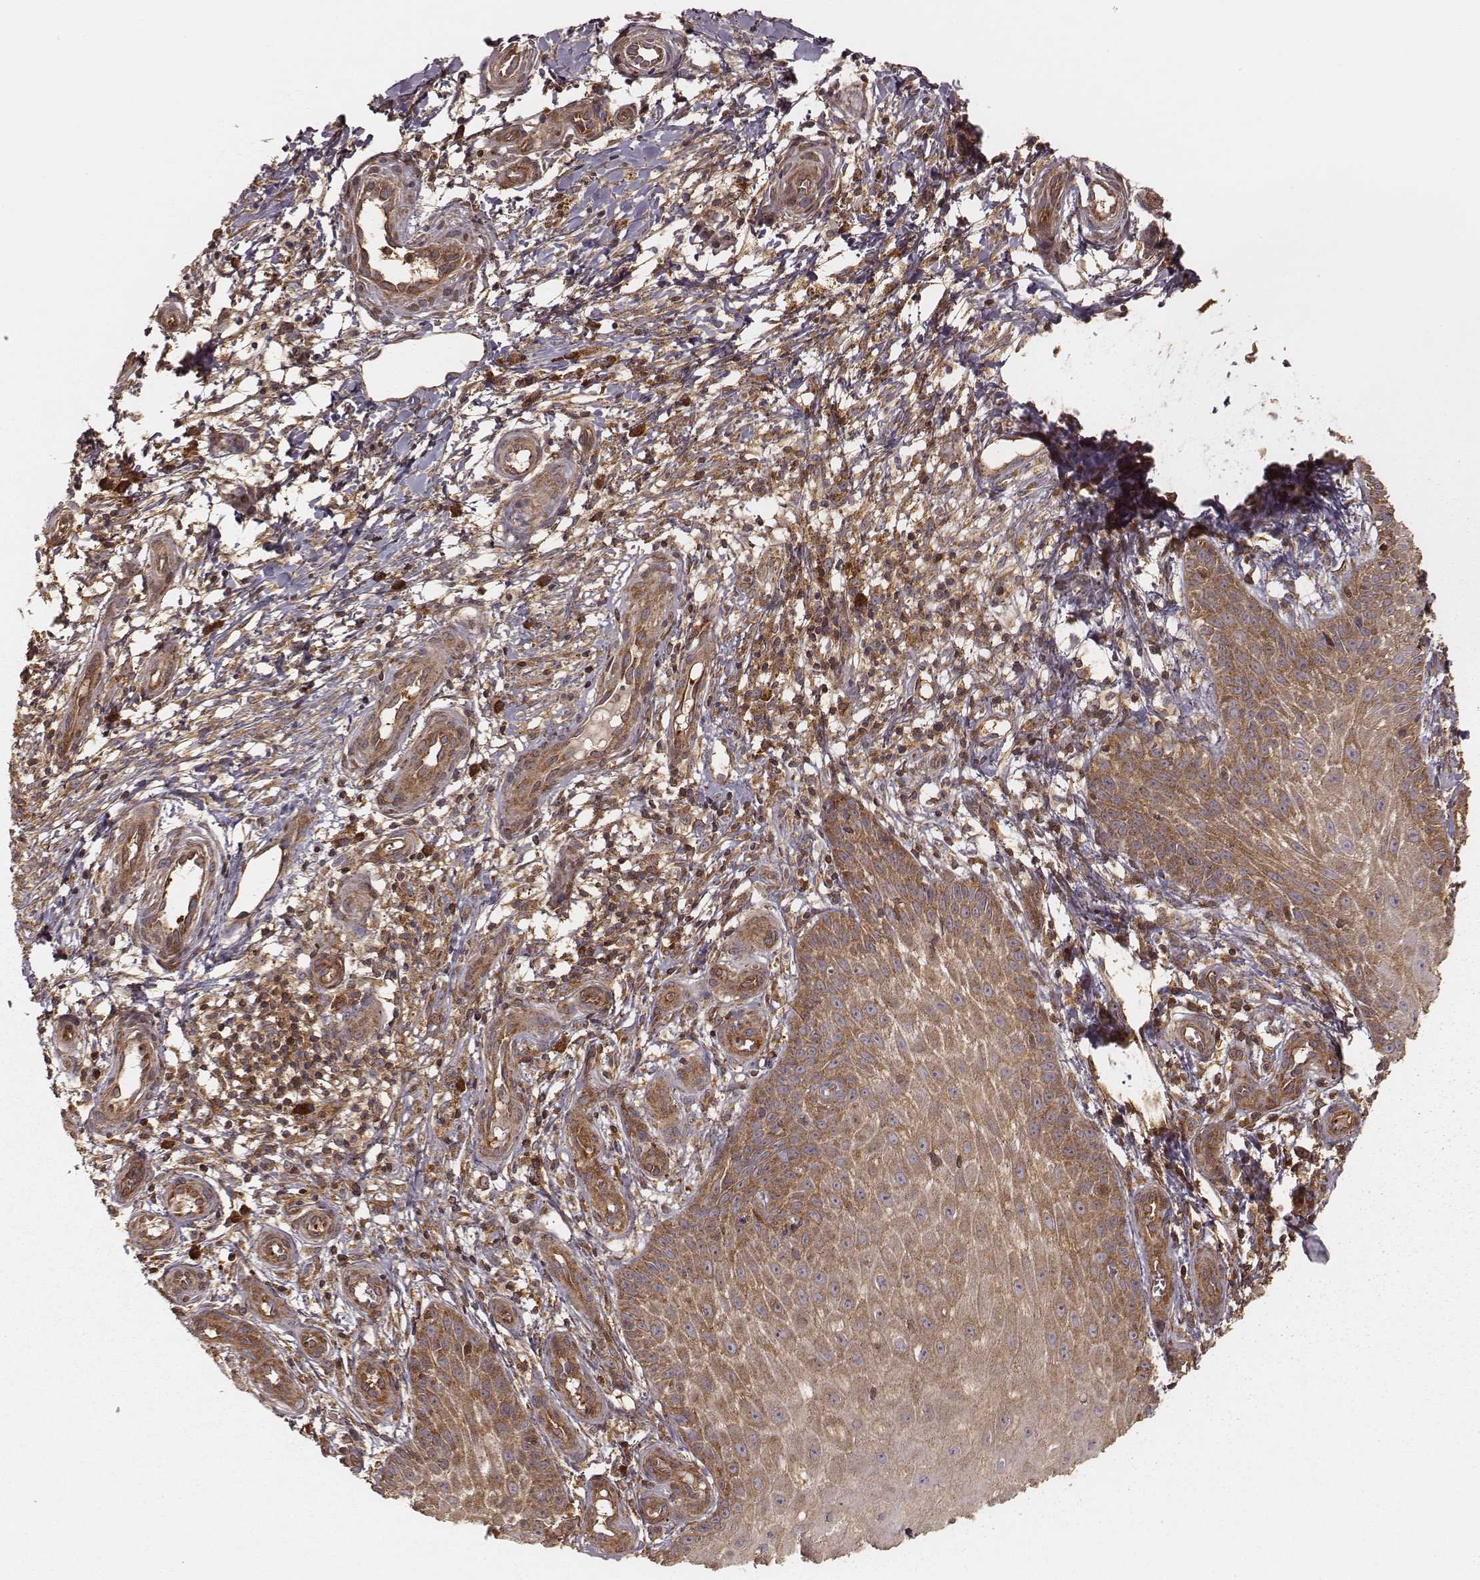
{"staining": {"intensity": "strong", "quantity": ">75%", "location": "cytoplasmic/membranous"}, "tissue": "melanoma", "cell_type": "Tumor cells", "image_type": "cancer", "snomed": [{"axis": "morphology", "description": "Malignant melanoma, NOS"}, {"axis": "topography", "description": "Skin"}], "caption": "A micrograph of human melanoma stained for a protein demonstrates strong cytoplasmic/membranous brown staining in tumor cells. Immunohistochemistry (ihc) stains the protein of interest in brown and the nuclei are stained blue.", "gene": "CARS1", "patient": {"sex": "female", "age": 53}}